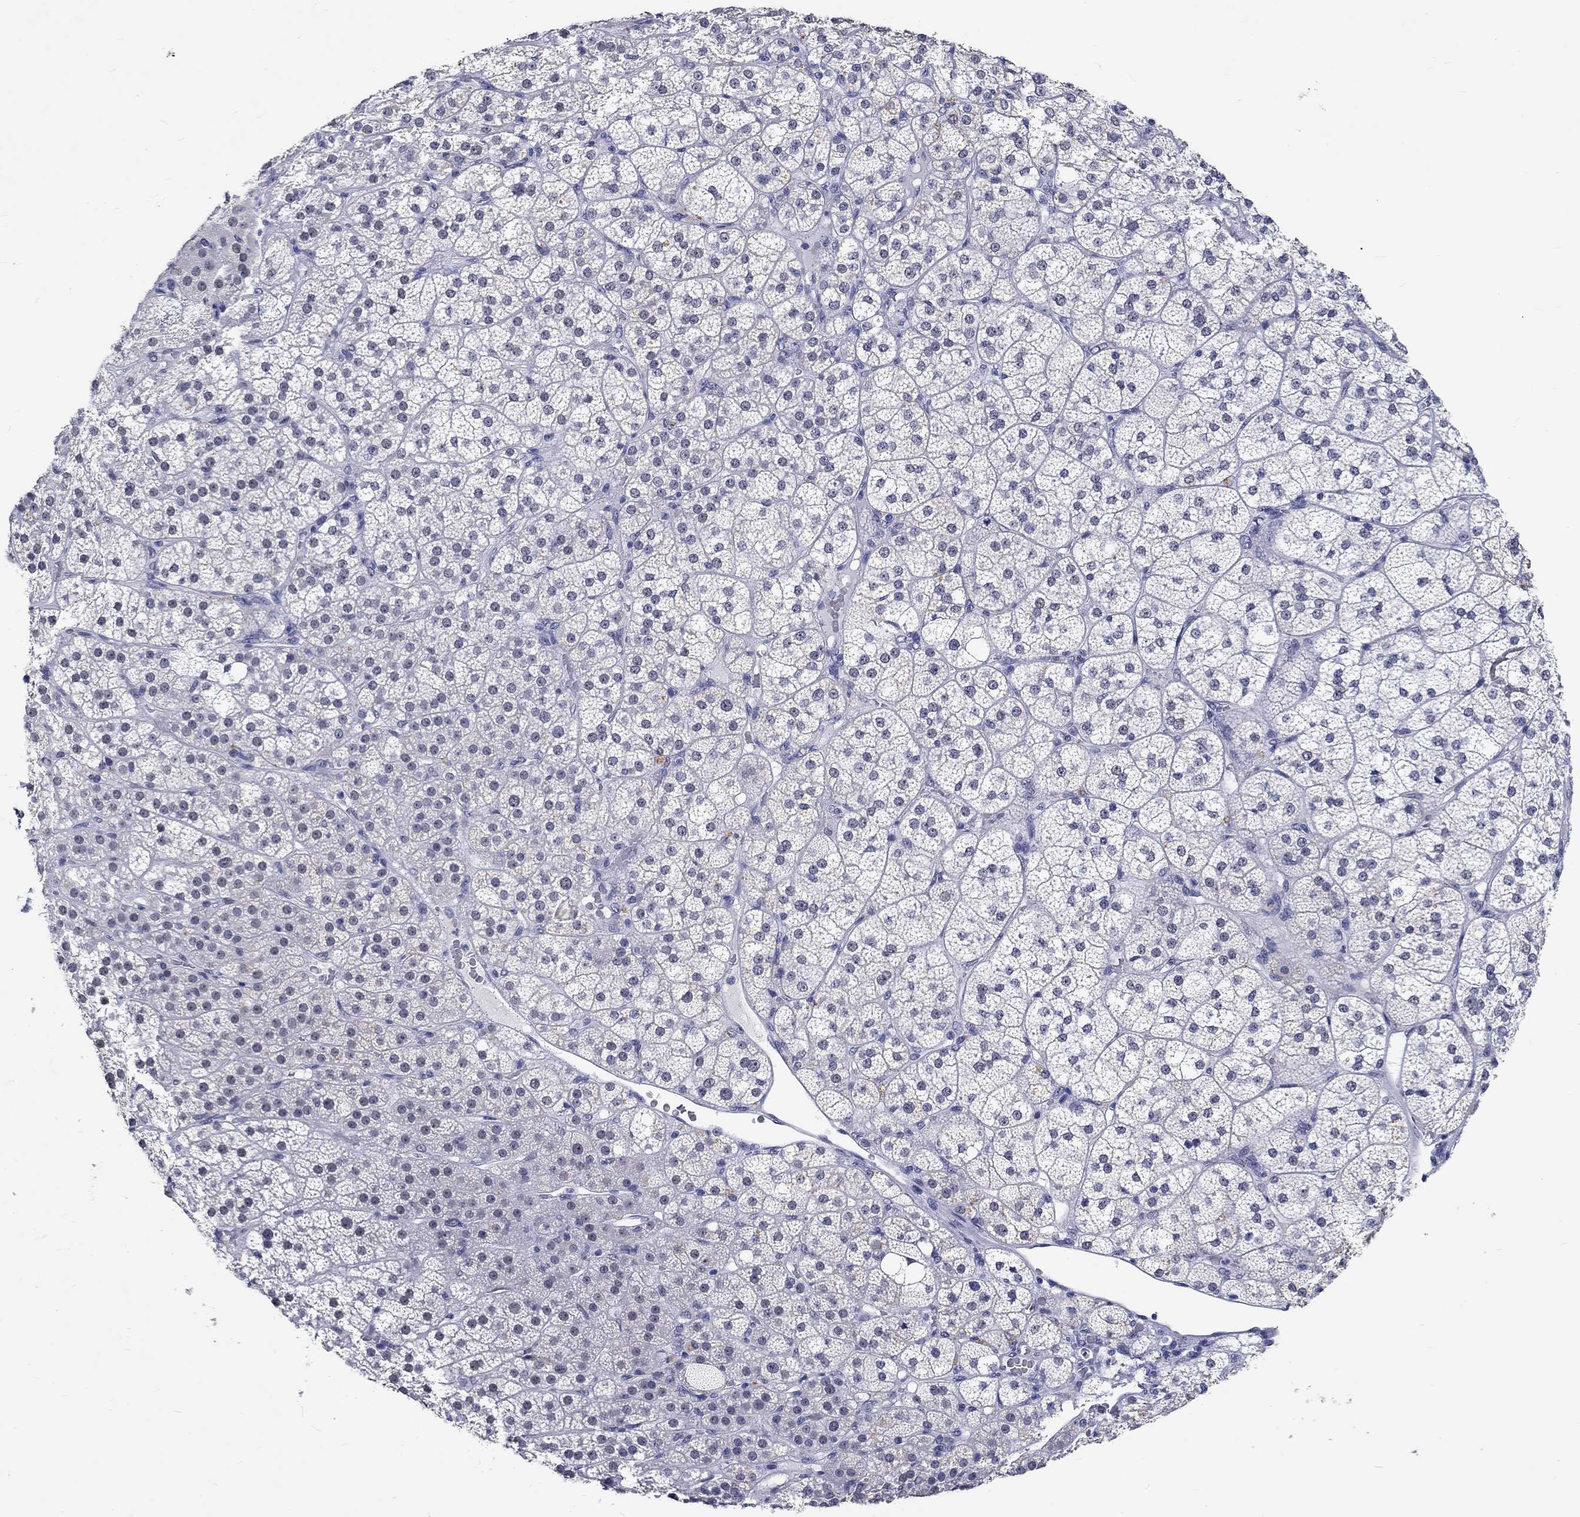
{"staining": {"intensity": "moderate", "quantity": "<25%", "location": "cytoplasmic/membranous"}, "tissue": "adrenal gland", "cell_type": "Glandular cells", "image_type": "normal", "snomed": [{"axis": "morphology", "description": "Normal tissue, NOS"}, {"axis": "topography", "description": "Adrenal gland"}], "caption": "An image showing moderate cytoplasmic/membranous expression in approximately <25% of glandular cells in unremarkable adrenal gland, as visualized by brown immunohistochemical staining.", "gene": "GRIN1", "patient": {"sex": "female", "age": 60}}